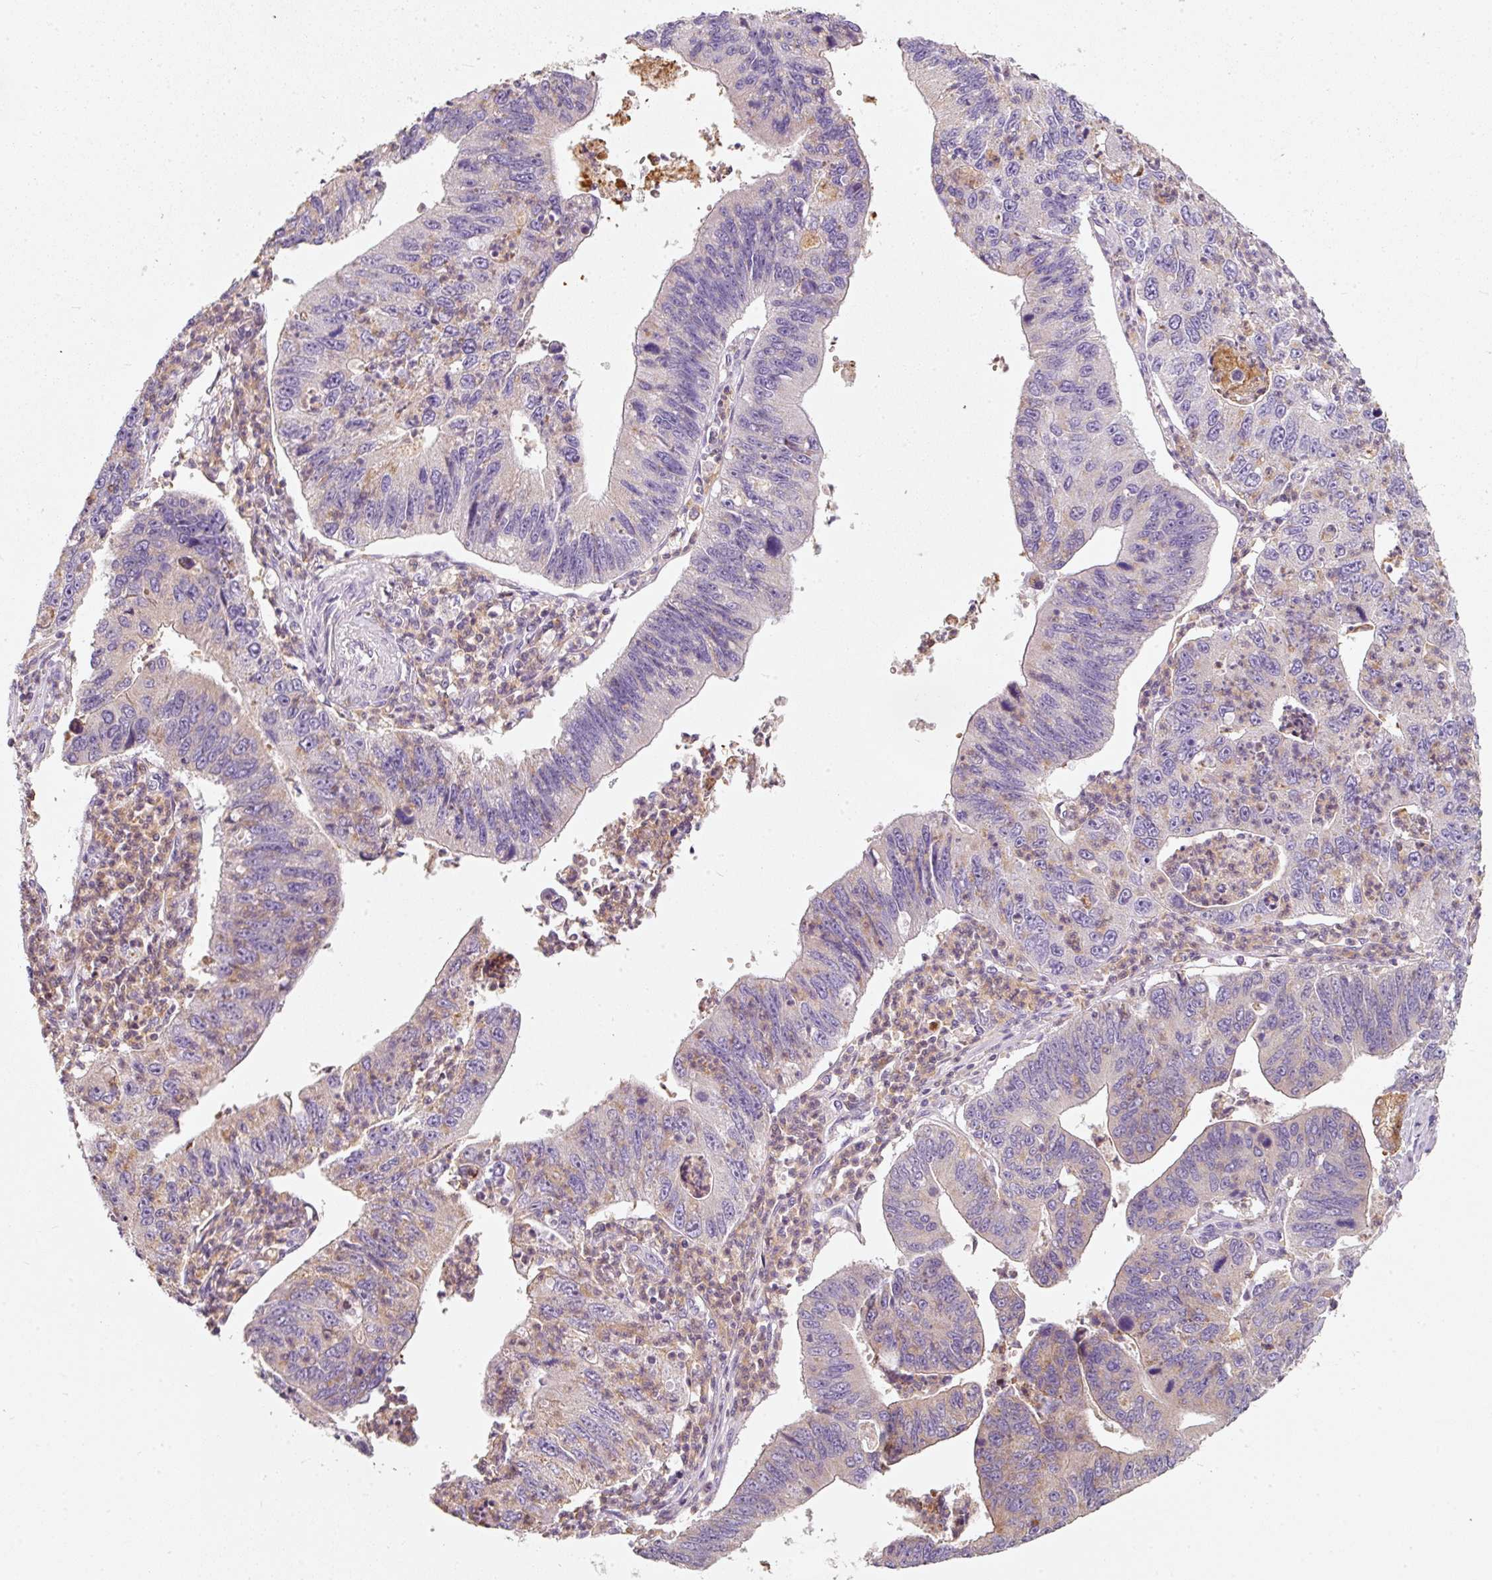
{"staining": {"intensity": "moderate", "quantity": "25%-75%", "location": "cytoplasmic/membranous"}, "tissue": "stomach cancer", "cell_type": "Tumor cells", "image_type": "cancer", "snomed": [{"axis": "morphology", "description": "Adenocarcinoma, NOS"}, {"axis": "topography", "description": "Stomach"}], "caption": "Protein expression analysis of stomach adenocarcinoma shows moderate cytoplasmic/membranous positivity in about 25%-75% of tumor cells.", "gene": "IQGAP2", "patient": {"sex": "male", "age": 59}}